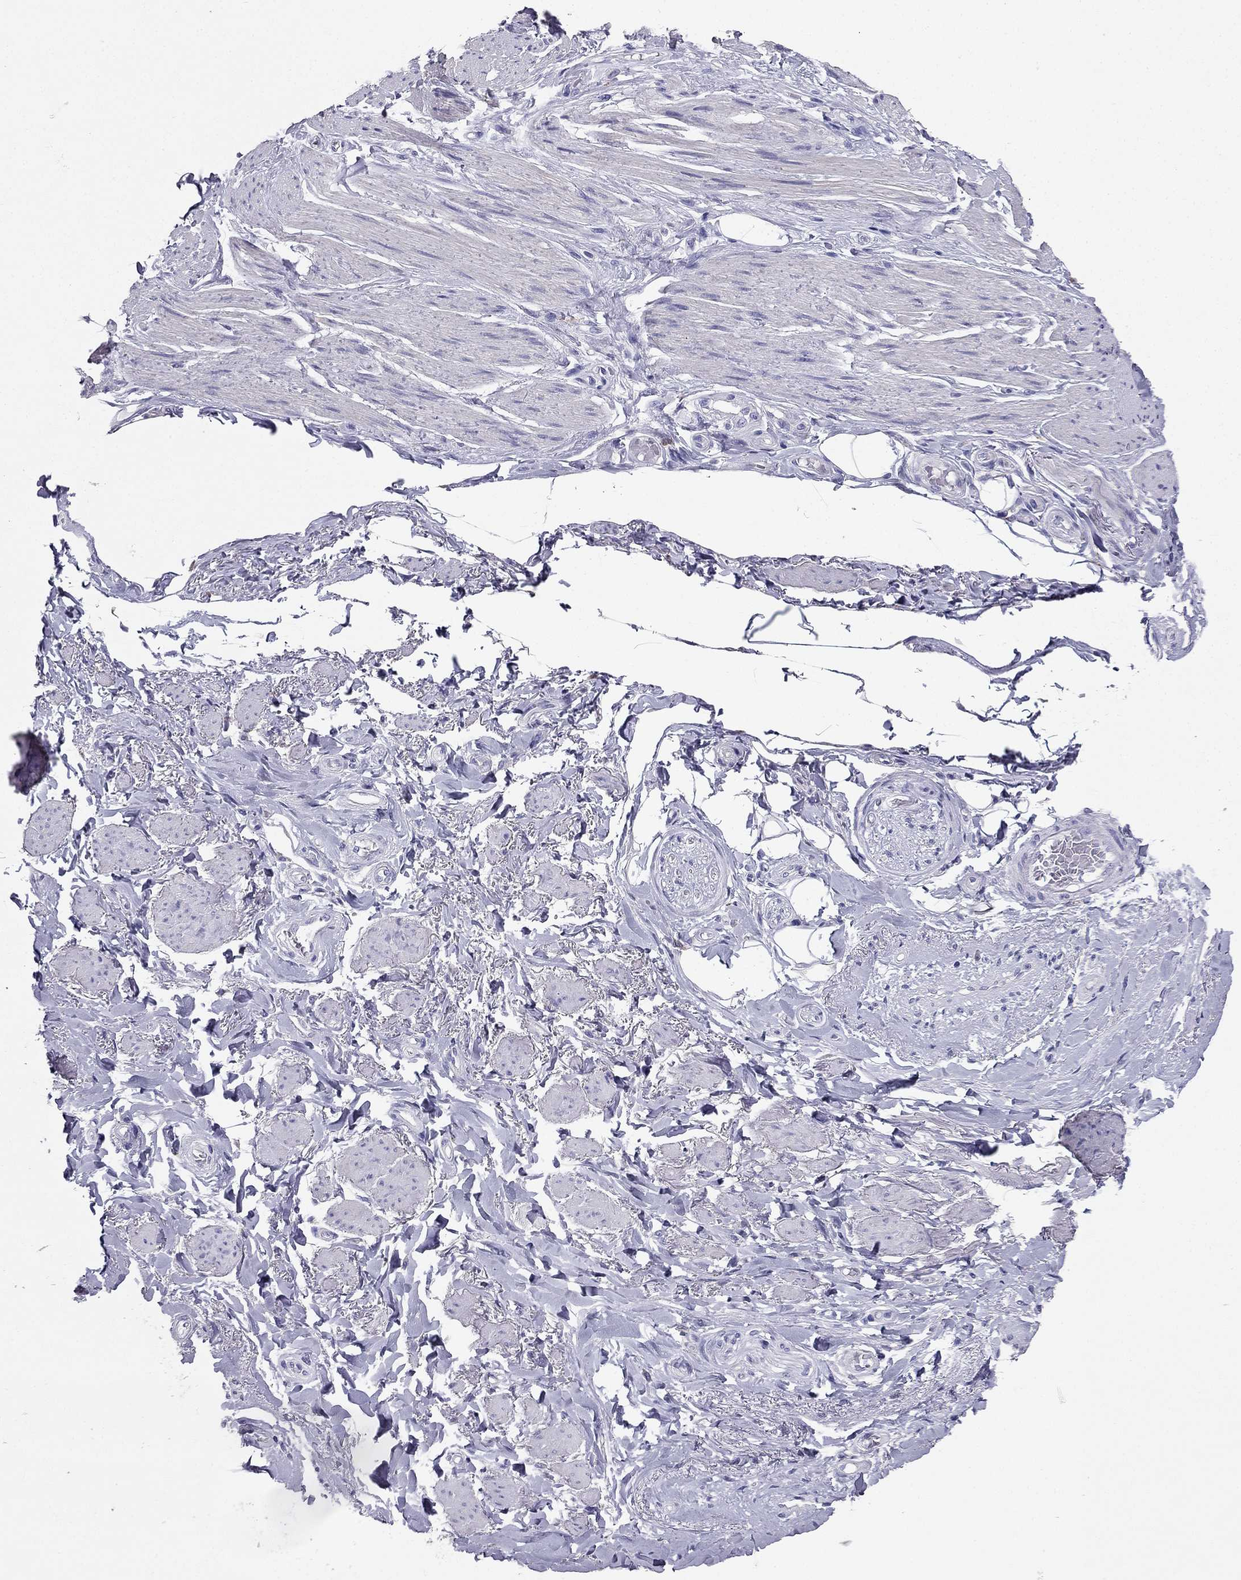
{"staining": {"intensity": "negative", "quantity": "none", "location": "none"}, "tissue": "adipose tissue", "cell_type": "Adipocytes", "image_type": "normal", "snomed": [{"axis": "morphology", "description": "Normal tissue, NOS"}, {"axis": "topography", "description": "Skeletal muscle"}, {"axis": "topography", "description": "Anal"}, {"axis": "topography", "description": "Peripheral nerve tissue"}], "caption": "This is a image of immunohistochemistry staining of benign adipose tissue, which shows no positivity in adipocytes. Brightfield microscopy of immunohistochemistry (IHC) stained with DAB (3,3'-diaminobenzidine) (brown) and hematoxylin (blue), captured at high magnification.", "gene": "PTH", "patient": {"sex": "male", "age": 53}}